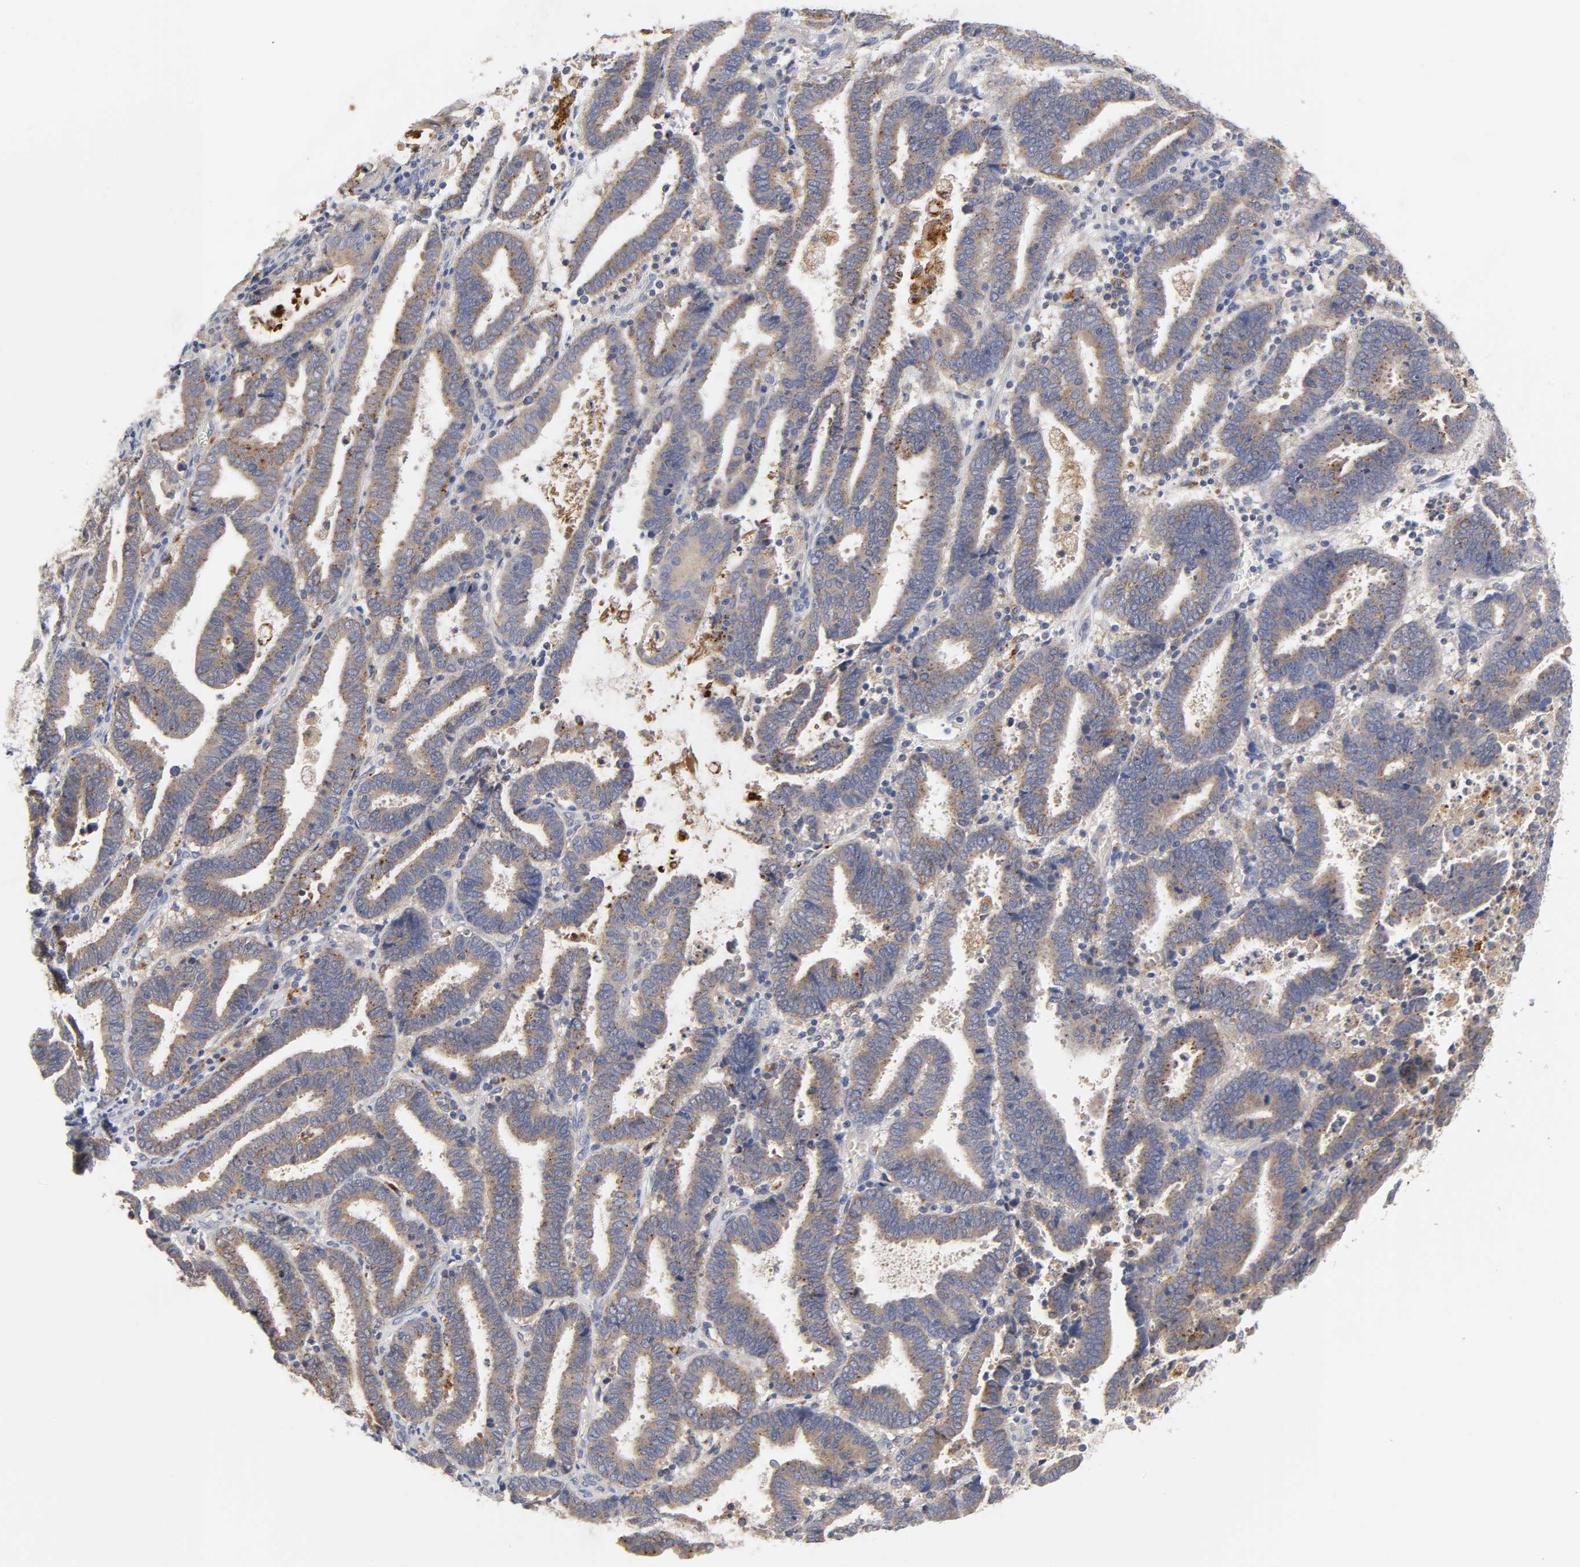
{"staining": {"intensity": "weak", "quantity": ">75%", "location": "cytoplasmic/membranous"}, "tissue": "endometrial cancer", "cell_type": "Tumor cells", "image_type": "cancer", "snomed": [{"axis": "morphology", "description": "Adenocarcinoma, NOS"}, {"axis": "topography", "description": "Uterus"}], "caption": "Immunohistochemistry (DAB) staining of human endometrial adenocarcinoma displays weak cytoplasmic/membranous protein staining in about >75% of tumor cells.", "gene": "C17orf75", "patient": {"sex": "female", "age": 83}}